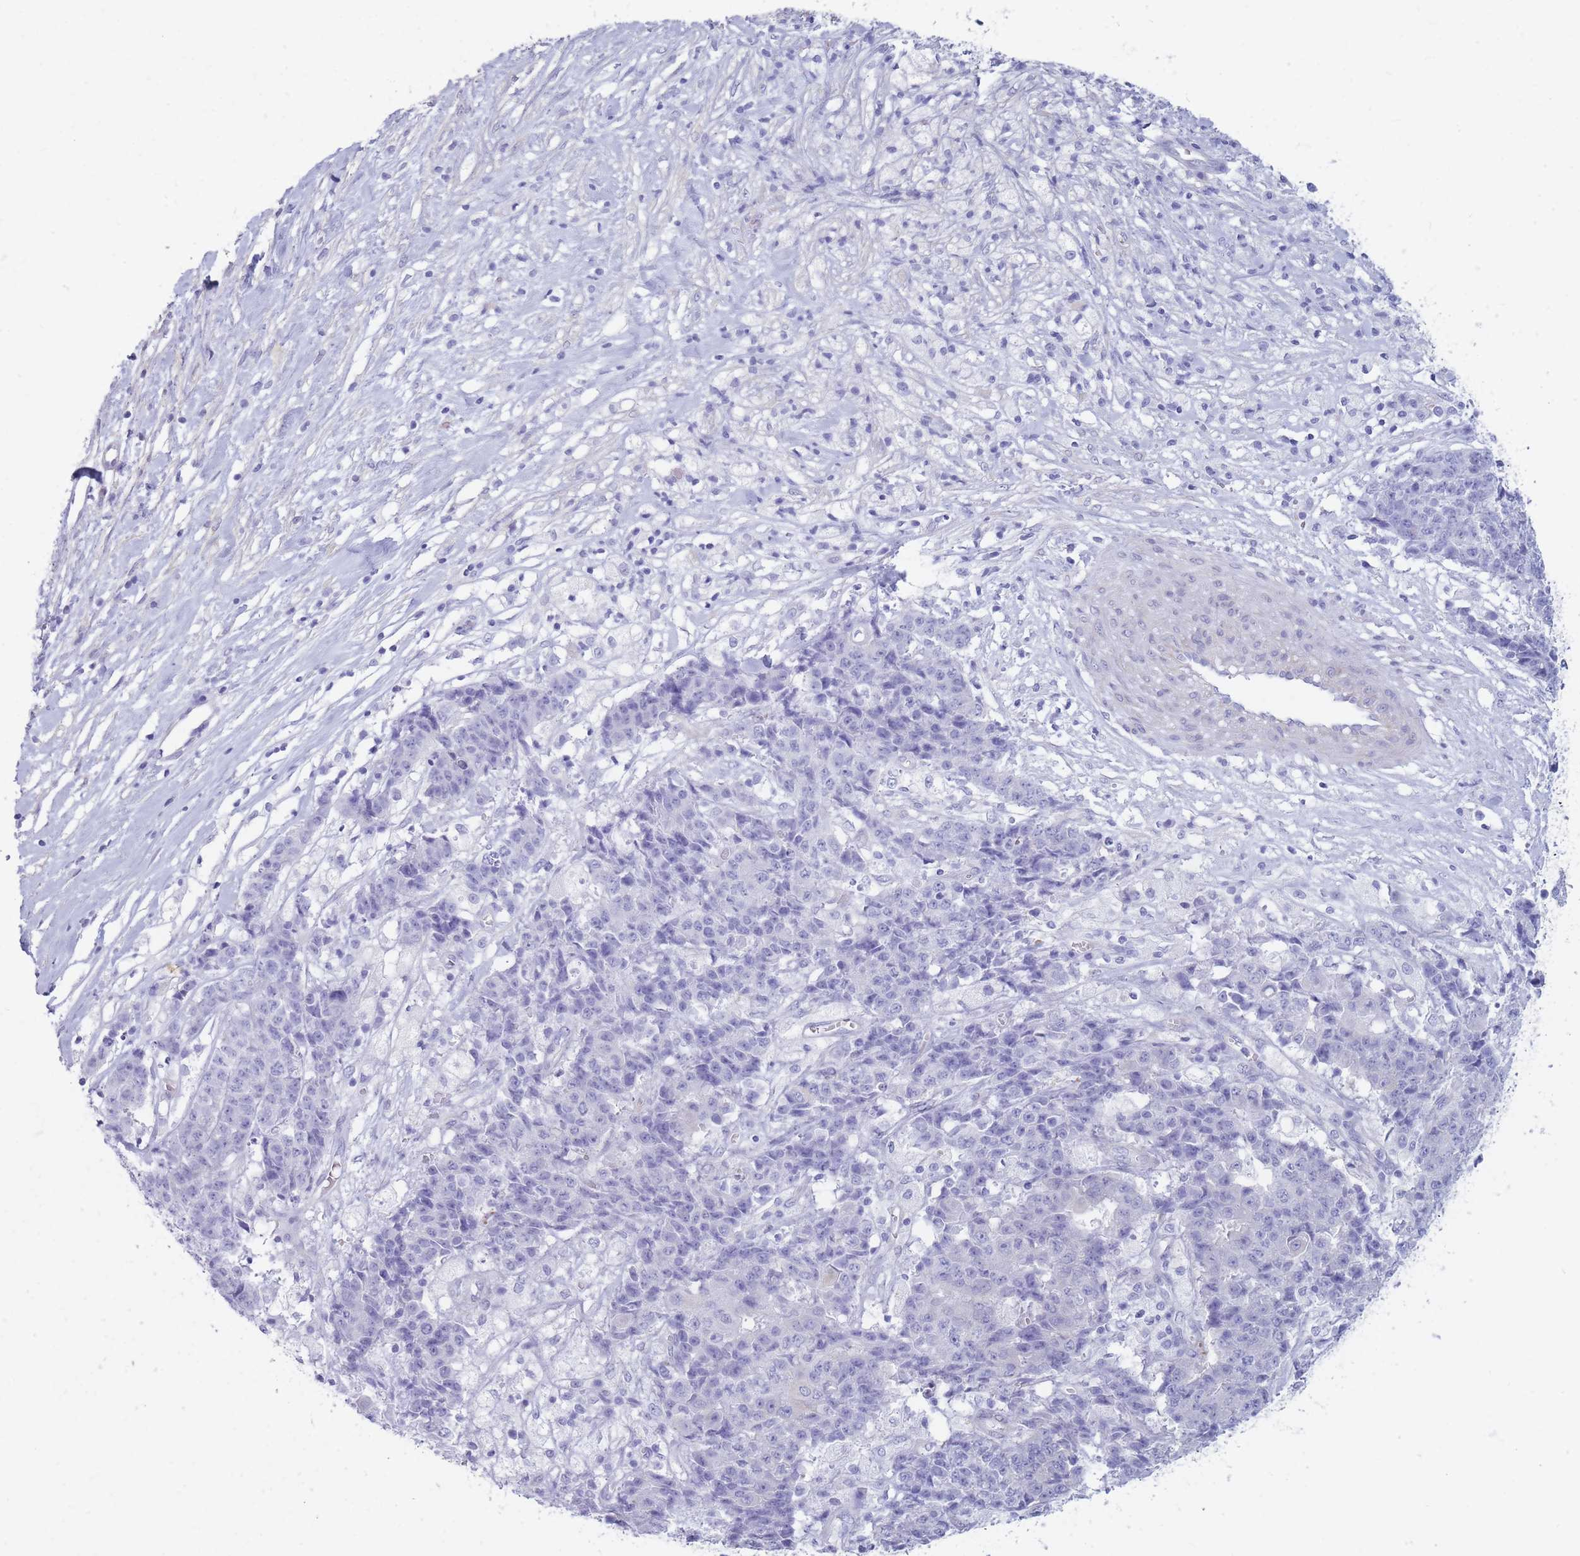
{"staining": {"intensity": "negative", "quantity": "none", "location": "none"}, "tissue": "ovarian cancer", "cell_type": "Tumor cells", "image_type": "cancer", "snomed": [{"axis": "morphology", "description": "Carcinoma, endometroid"}, {"axis": "topography", "description": "Ovary"}], "caption": "Immunohistochemistry of ovarian endometroid carcinoma displays no expression in tumor cells. (DAB immunohistochemistry (IHC), high magnification).", "gene": "MTSS2", "patient": {"sex": "female", "age": 42}}